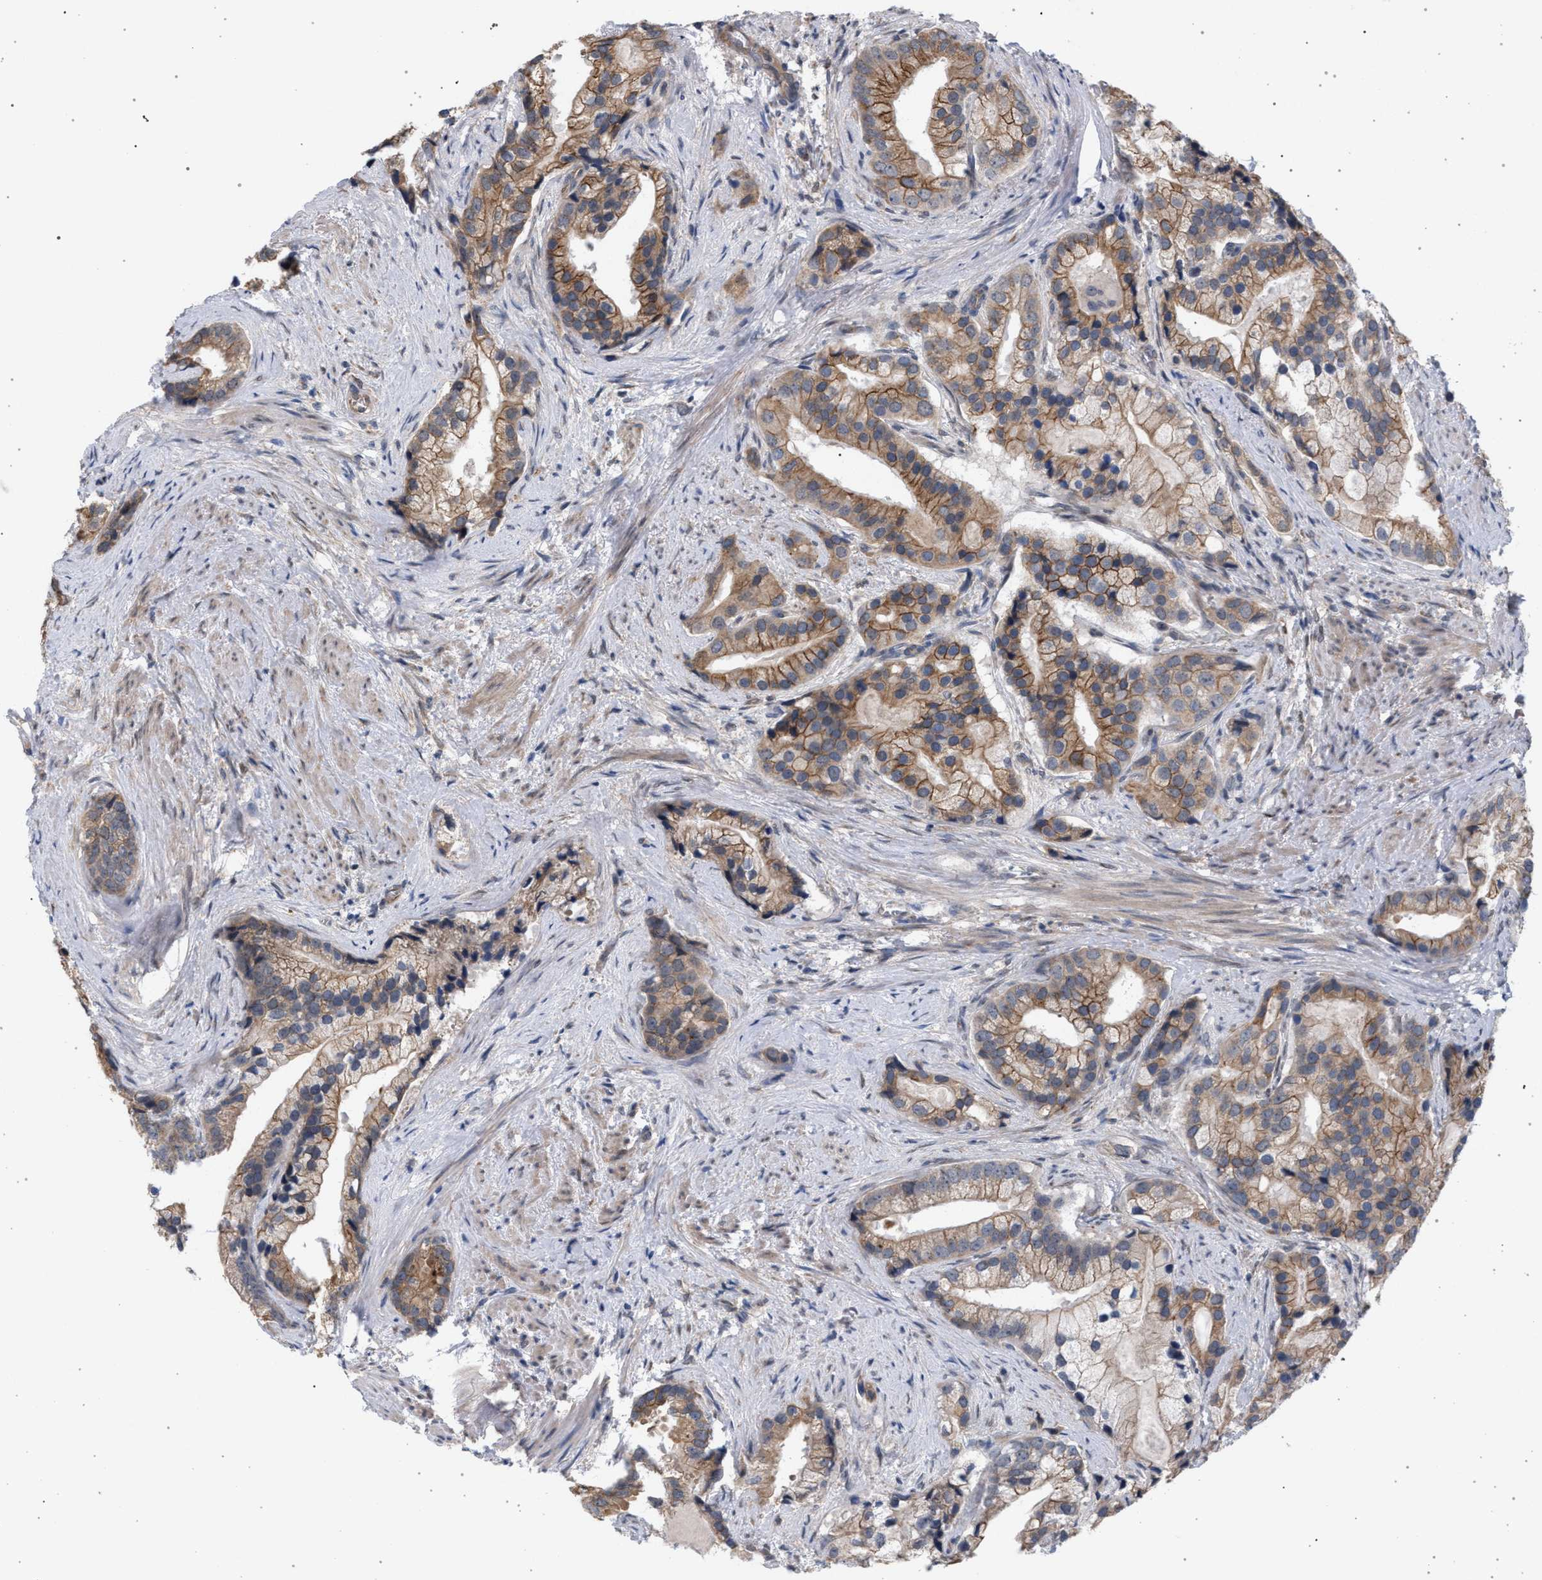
{"staining": {"intensity": "moderate", "quantity": ">75%", "location": "cytoplasmic/membranous"}, "tissue": "prostate cancer", "cell_type": "Tumor cells", "image_type": "cancer", "snomed": [{"axis": "morphology", "description": "Adenocarcinoma, Low grade"}, {"axis": "topography", "description": "Prostate"}], "caption": "An image of prostate cancer stained for a protein exhibits moderate cytoplasmic/membranous brown staining in tumor cells.", "gene": "ARPC5L", "patient": {"sex": "male", "age": 71}}